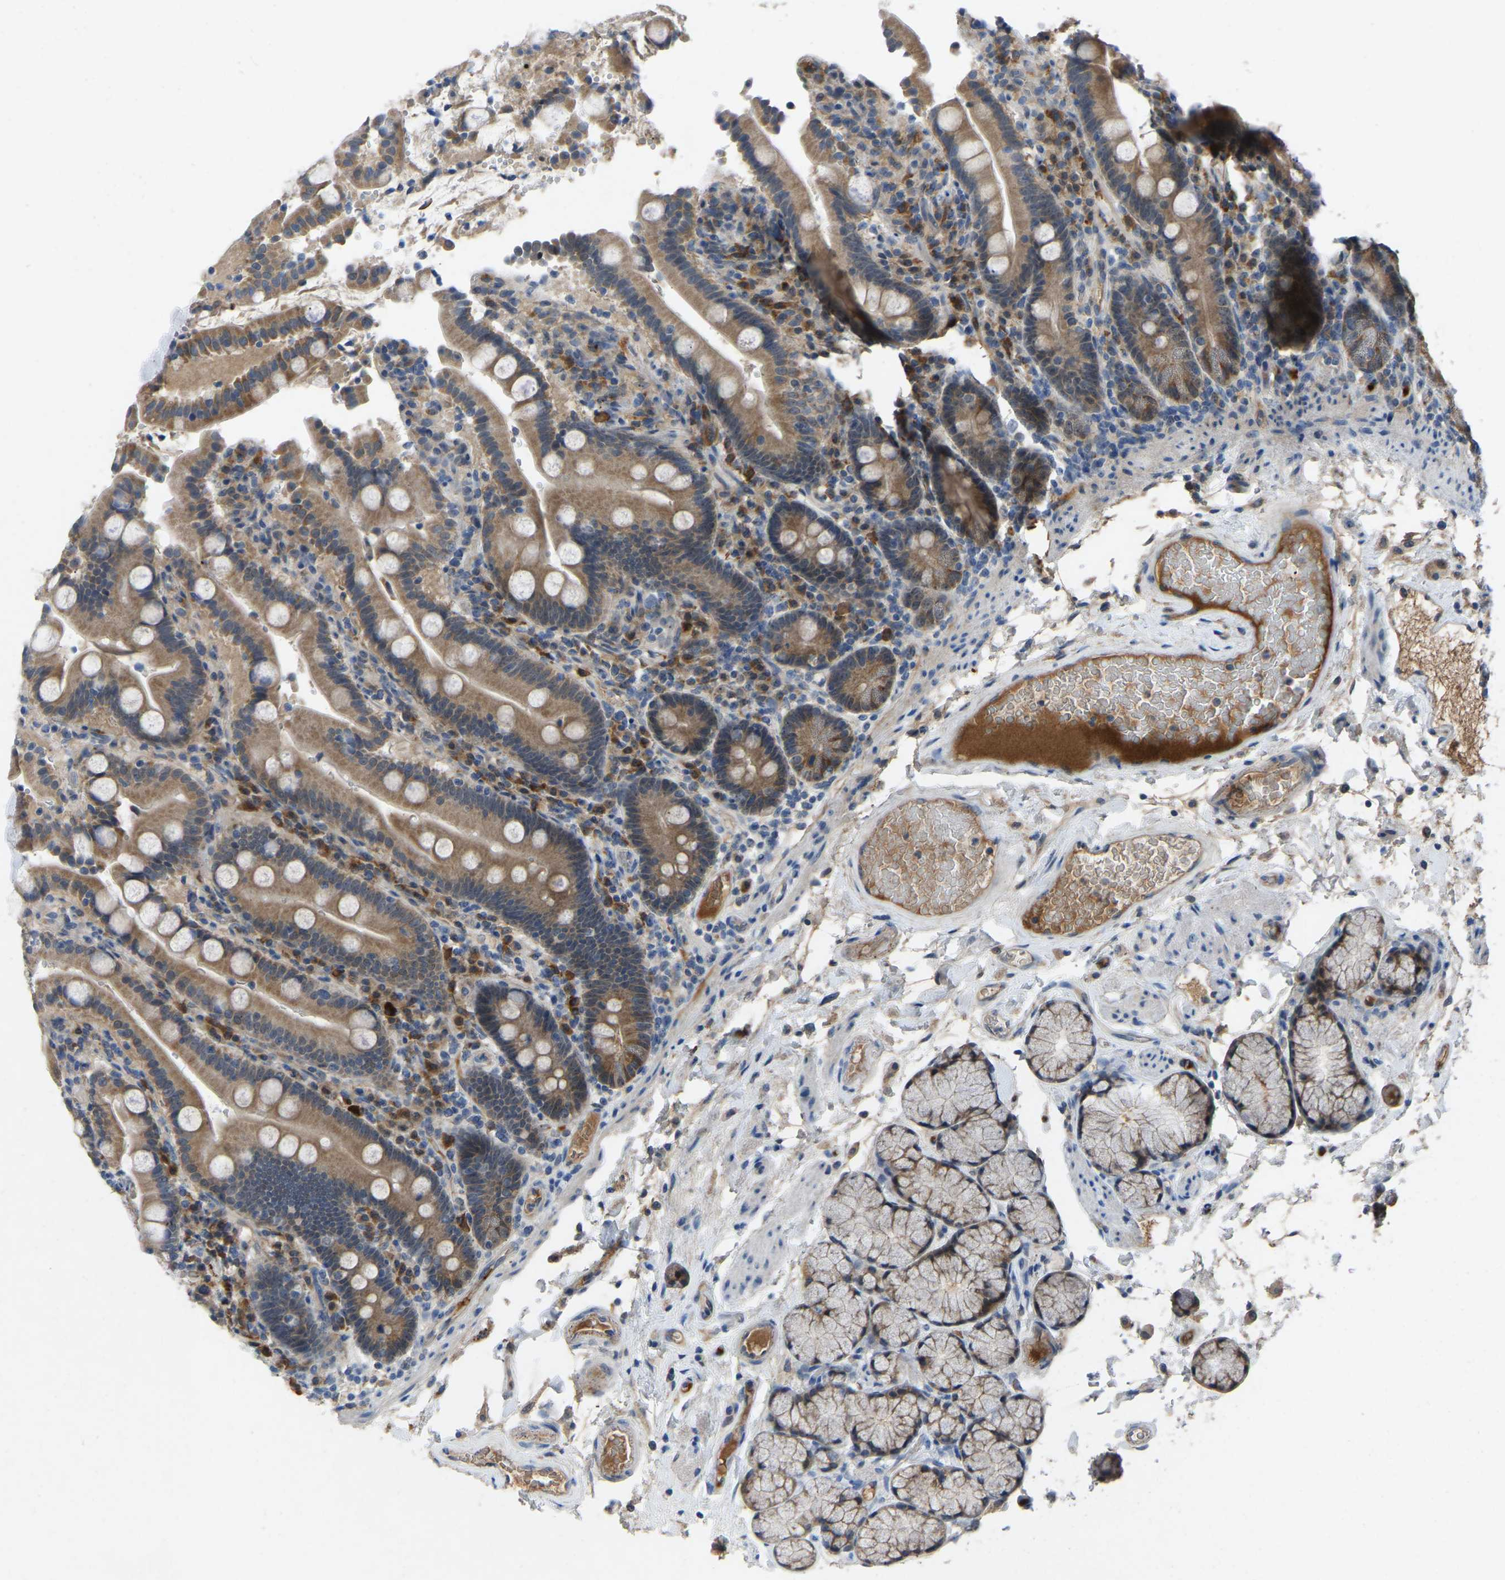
{"staining": {"intensity": "moderate", "quantity": ">75%", "location": "cytoplasmic/membranous"}, "tissue": "duodenum", "cell_type": "Glandular cells", "image_type": "normal", "snomed": [{"axis": "morphology", "description": "Normal tissue, NOS"}, {"axis": "topography", "description": "Small intestine, NOS"}], "caption": "Protein staining of normal duodenum shows moderate cytoplasmic/membranous expression in approximately >75% of glandular cells. (Stains: DAB in brown, nuclei in blue, Microscopy: brightfield microscopy at high magnification).", "gene": "FHIT", "patient": {"sex": "female", "age": 71}}